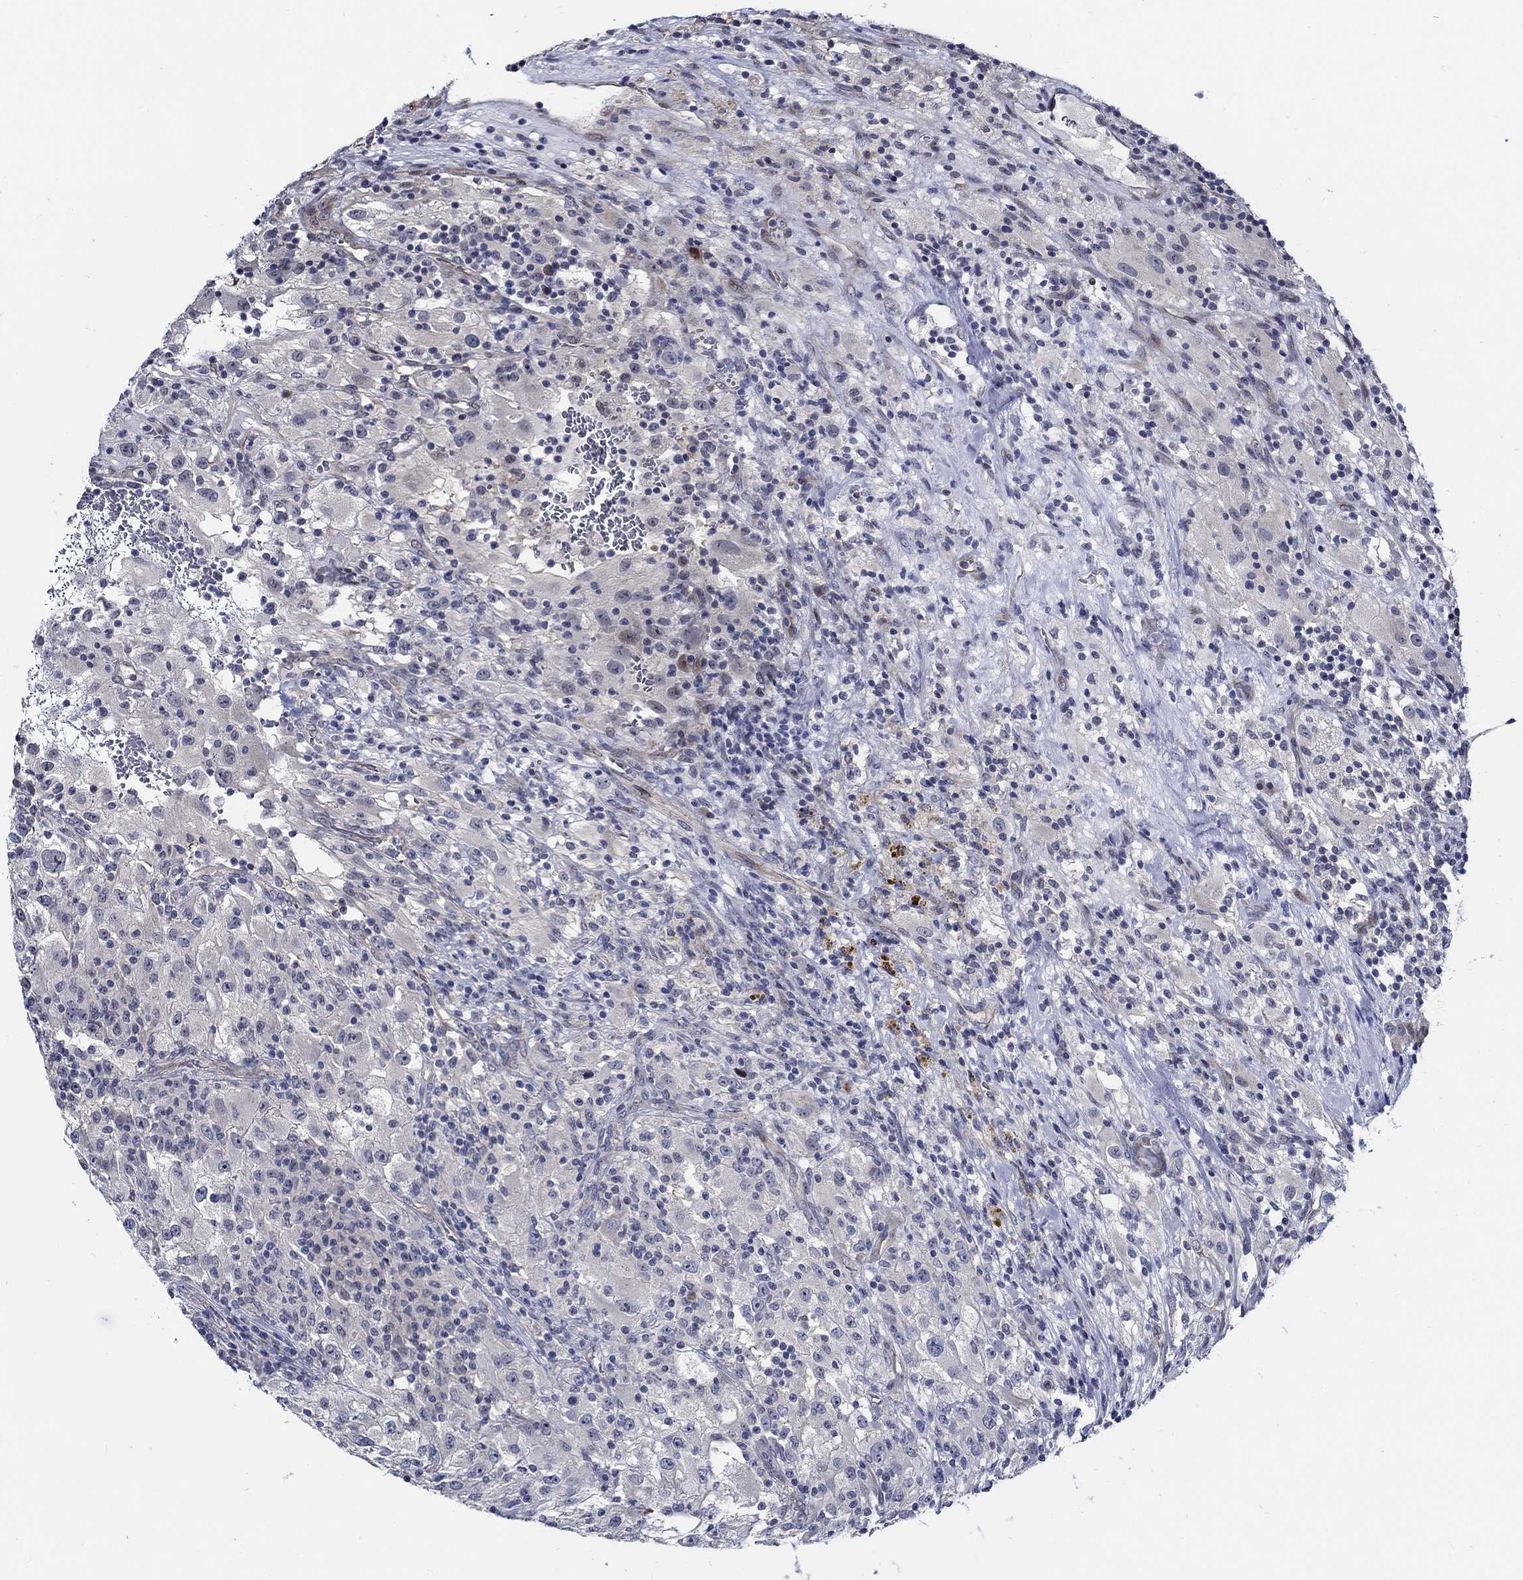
{"staining": {"intensity": "negative", "quantity": "none", "location": "none"}, "tissue": "renal cancer", "cell_type": "Tumor cells", "image_type": "cancer", "snomed": [{"axis": "morphology", "description": "Adenocarcinoma, NOS"}, {"axis": "topography", "description": "Kidney"}], "caption": "Photomicrograph shows no significant protein positivity in tumor cells of renal adenocarcinoma. (DAB IHC visualized using brightfield microscopy, high magnification).", "gene": "C8orf48", "patient": {"sex": "female", "age": 67}}